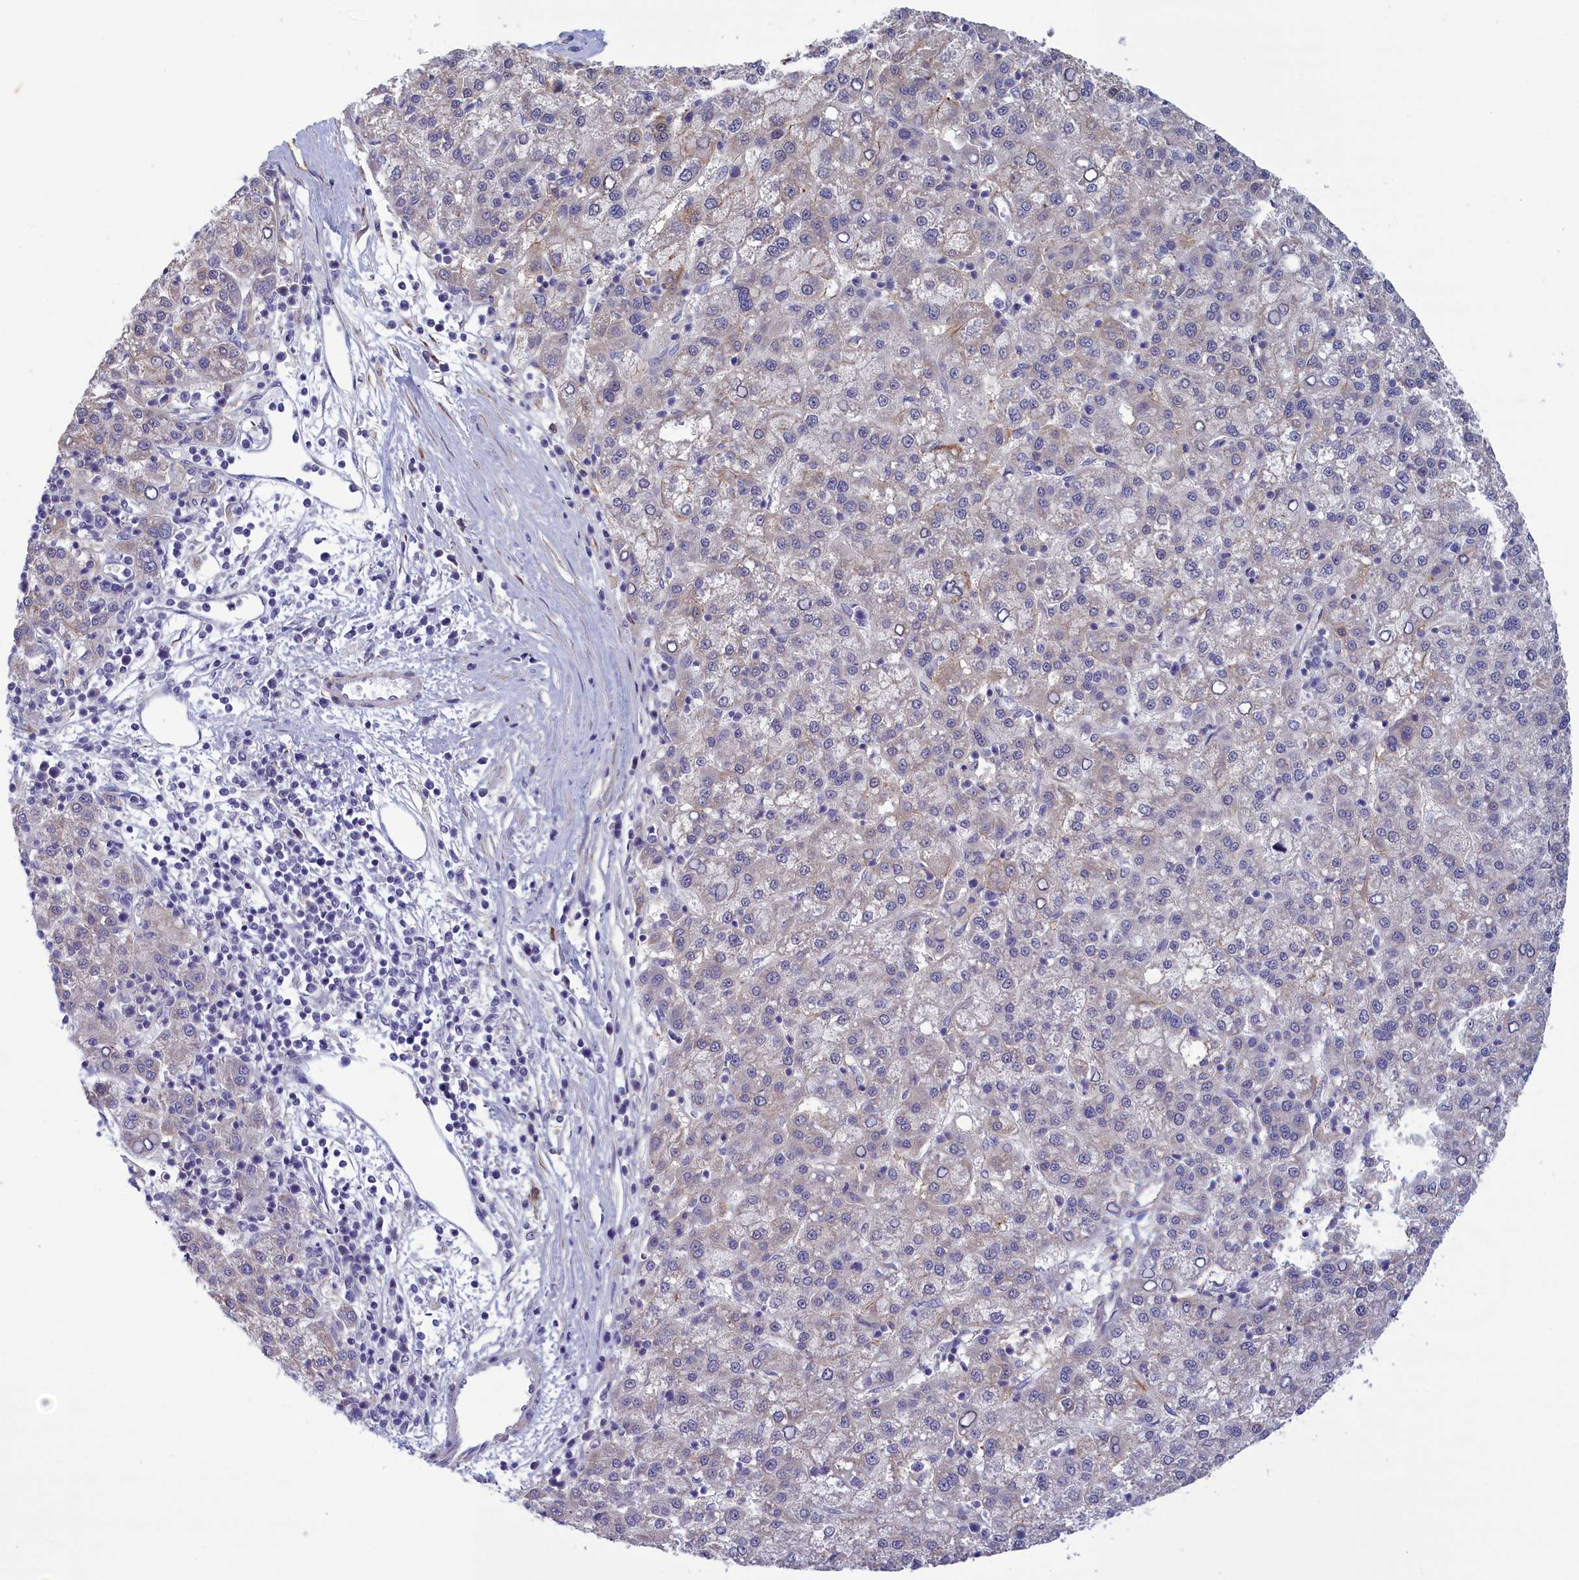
{"staining": {"intensity": "negative", "quantity": "none", "location": "none"}, "tissue": "liver cancer", "cell_type": "Tumor cells", "image_type": "cancer", "snomed": [{"axis": "morphology", "description": "Carcinoma, Hepatocellular, NOS"}, {"axis": "topography", "description": "Liver"}], "caption": "High power microscopy photomicrograph of an immunohistochemistry (IHC) image of liver hepatocellular carcinoma, revealing no significant positivity in tumor cells.", "gene": "CORO2A", "patient": {"sex": "female", "age": 58}}